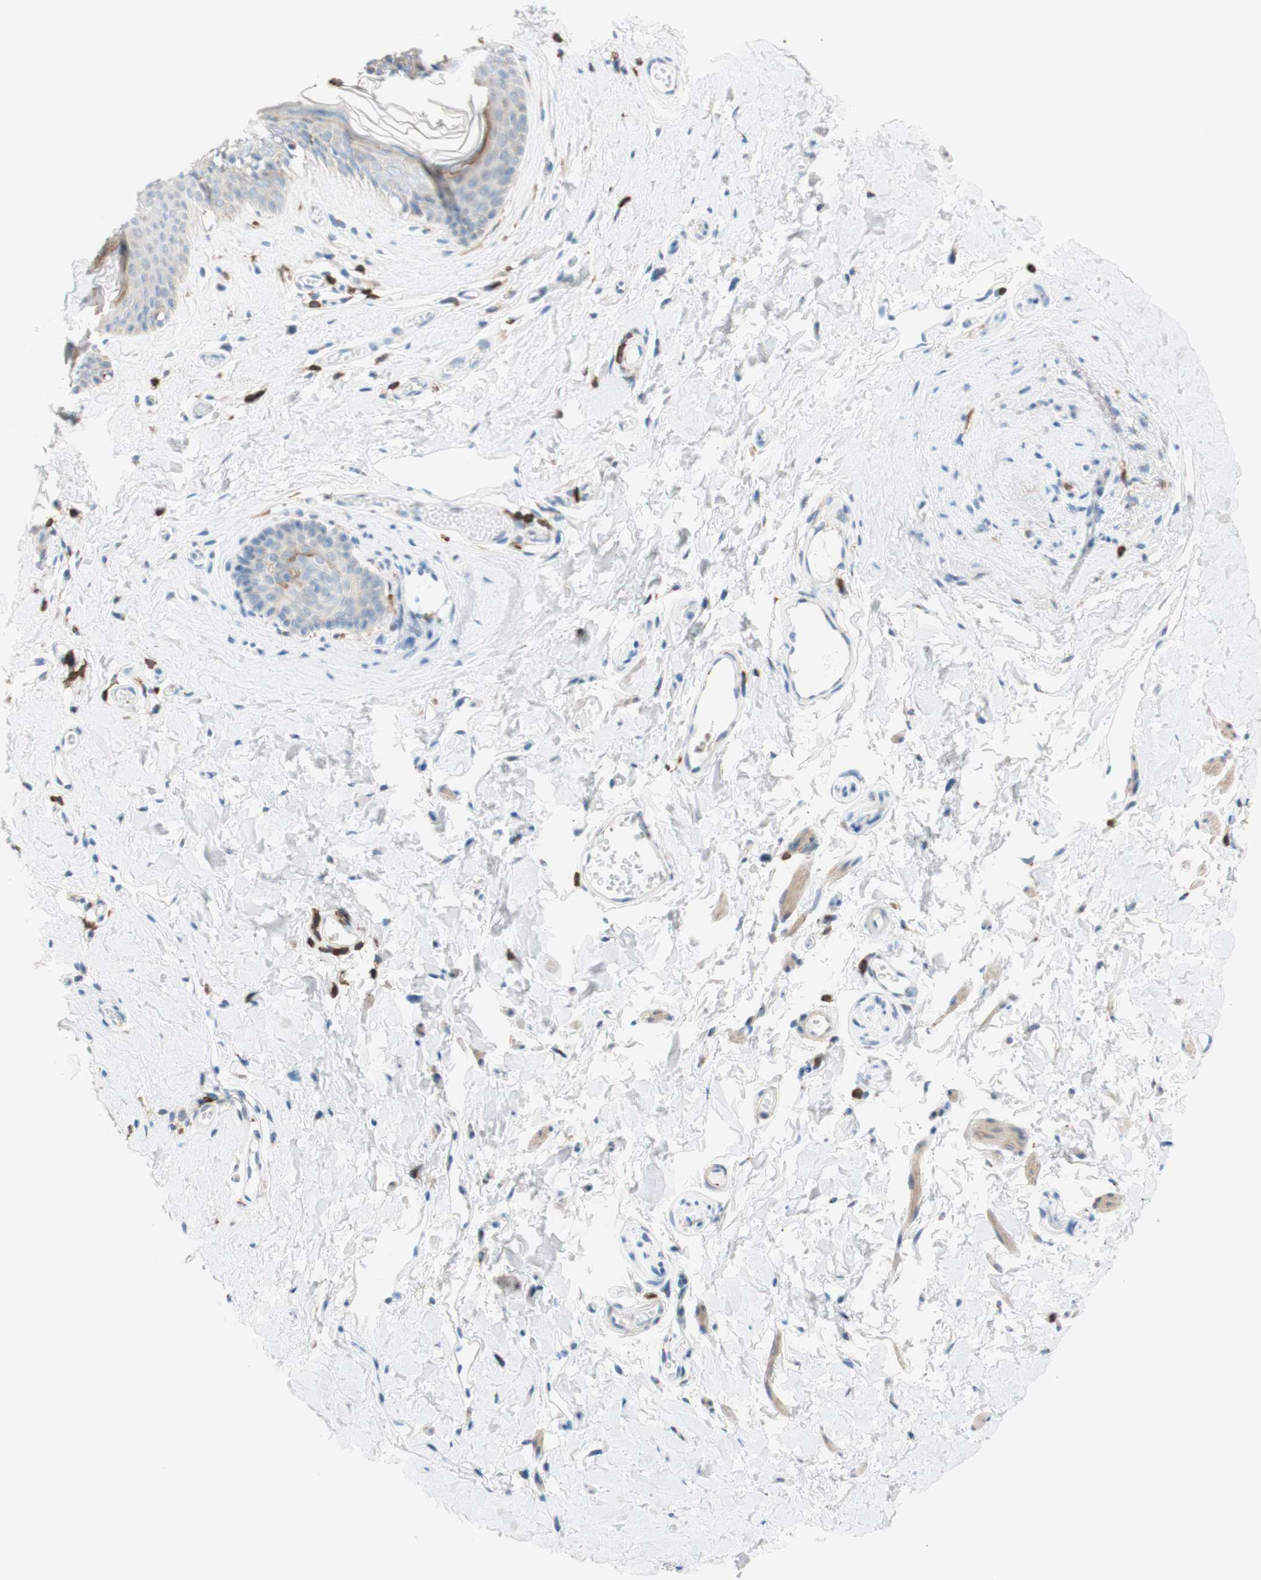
{"staining": {"intensity": "strong", "quantity": "<25%", "location": "cytoplasmic/membranous"}, "tissue": "skin", "cell_type": "Epidermal cells", "image_type": "normal", "snomed": [{"axis": "morphology", "description": "Normal tissue, NOS"}, {"axis": "morphology", "description": "Inflammation, NOS"}, {"axis": "topography", "description": "Vulva"}], "caption": "High-magnification brightfield microscopy of unremarkable skin stained with DAB (brown) and counterstained with hematoxylin (blue). epidermal cells exhibit strong cytoplasmic/membranous staining is appreciated in approximately<25% of cells.", "gene": "SPINK6", "patient": {"sex": "female", "age": 84}}